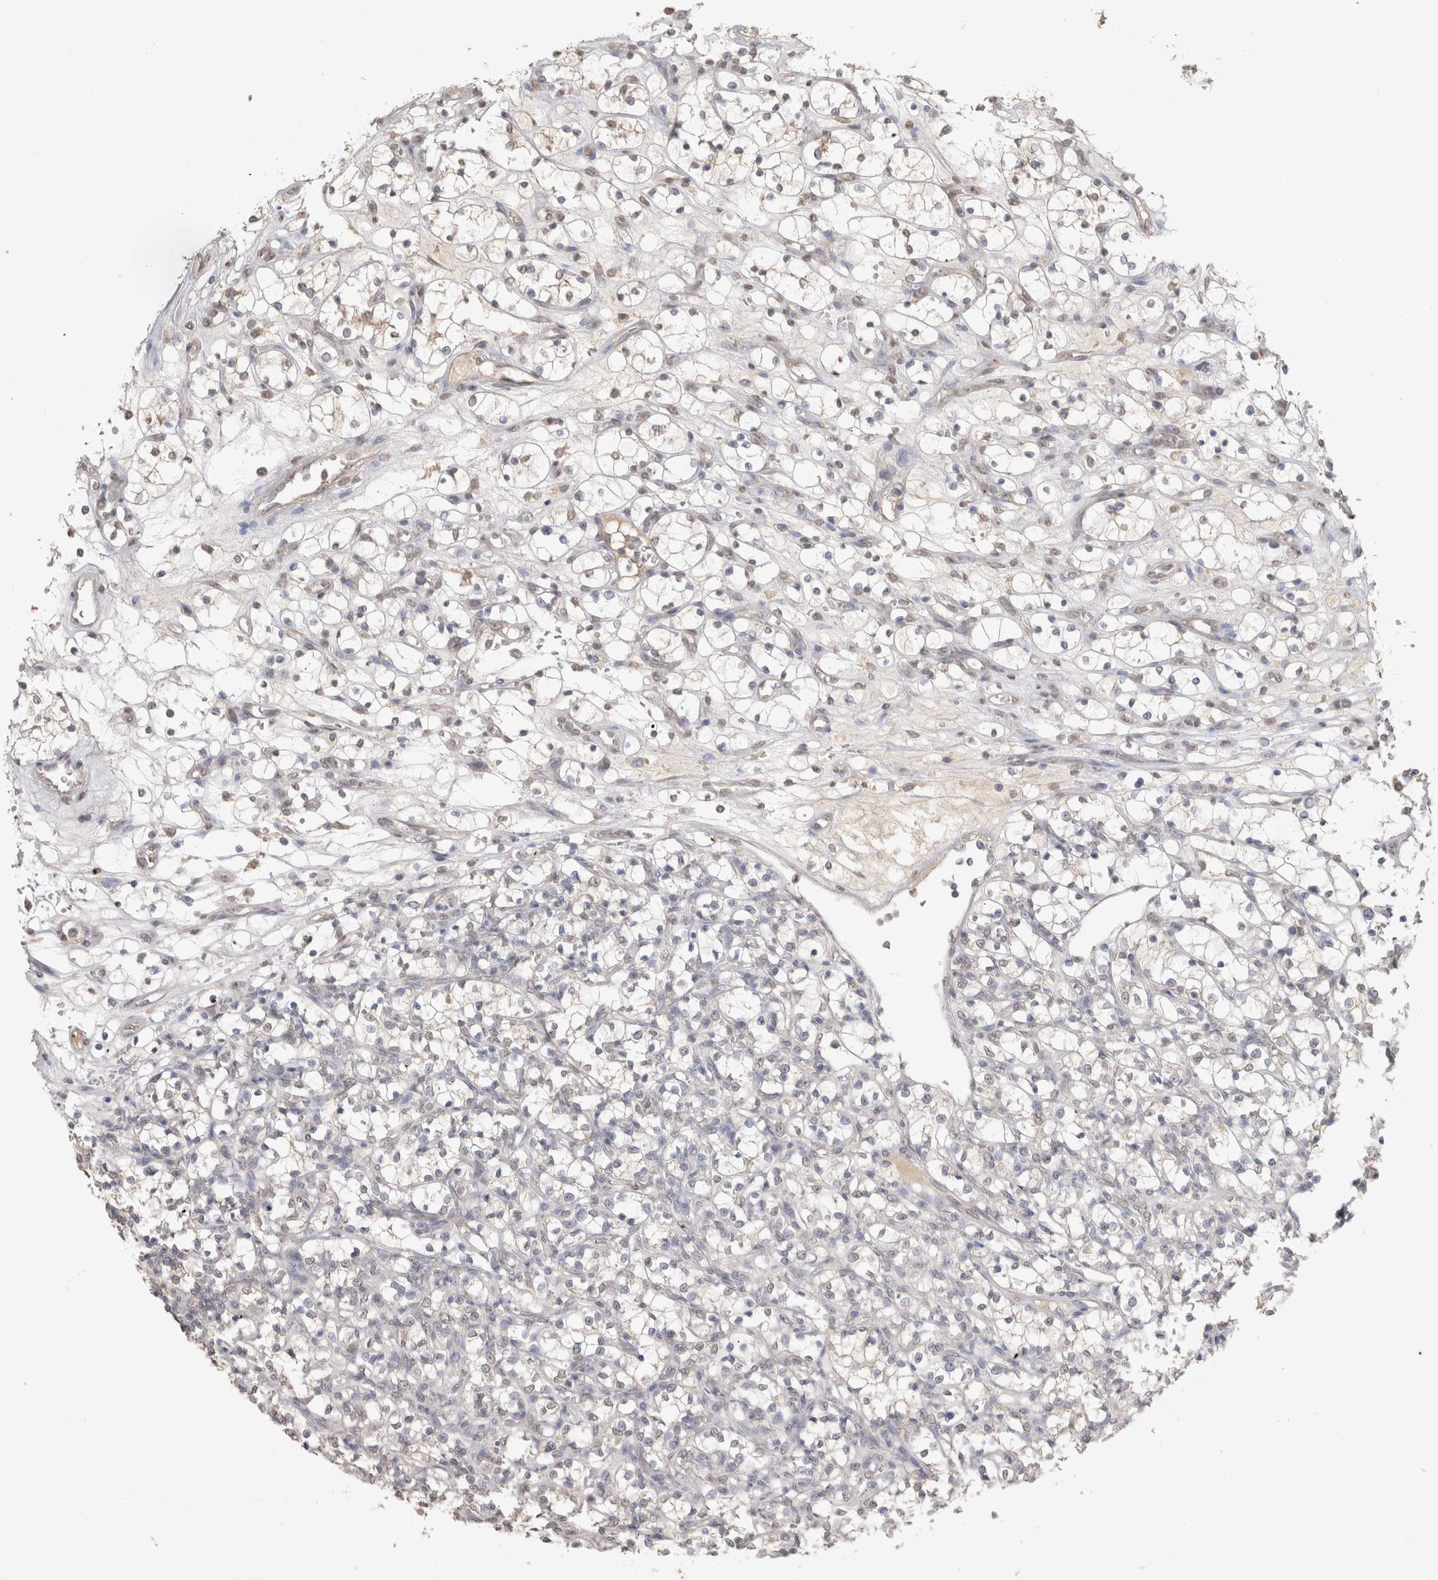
{"staining": {"intensity": "weak", "quantity": "<25%", "location": "nuclear"}, "tissue": "renal cancer", "cell_type": "Tumor cells", "image_type": "cancer", "snomed": [{"axis": "morphology", "description": "Adenocarcinoma, NOS"}, {"axis": "topography", "description": "Kidney"}], "caption": "The image displays no staining of tumor cells in adenocarcinoma (renal). (DAB IHC visualized using brightfield microscopy, high magnification).", "gene": "NAALADL2", "patient": {"sex": "female", "age": 69}}